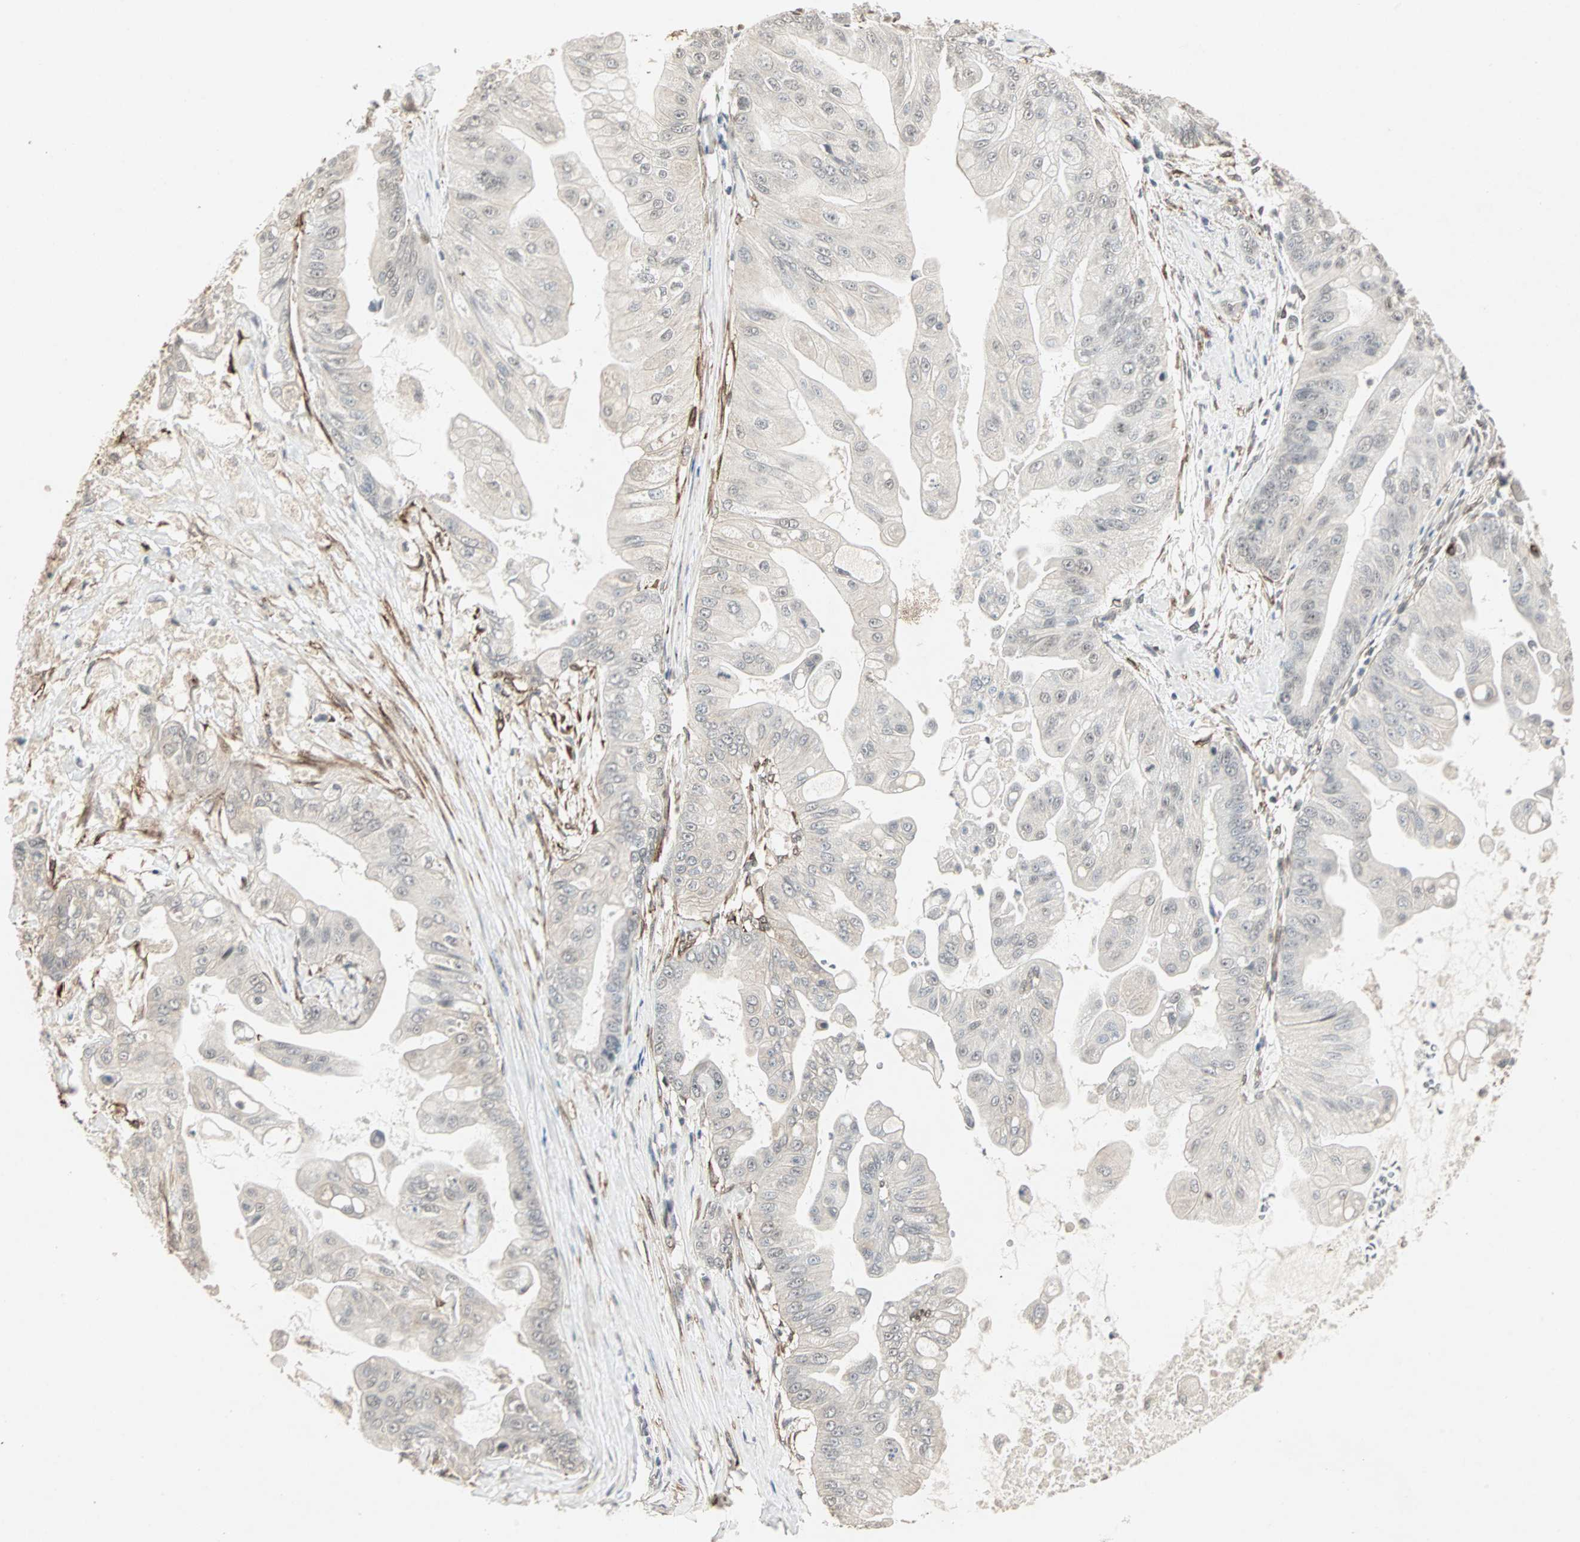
{"staining": {"intensity": "negative", "quantity": "none", "location": "none"}, "tissue": "pancreatic cancer", "cell_type": "Tumor cells", "image_type": "cancer", "snomed": [{"axis": "morphology", "description": "Adenocarcinoma, NOS"}, {"axis": "topography", "description": "Pancreas"}], "caption": "Pancreatic adenocarcinoma stained for a protein using IHC exhibits no expression tumor cells.", "gene": "TRPV4", "patient": {"sex": "female", "age": 75}}